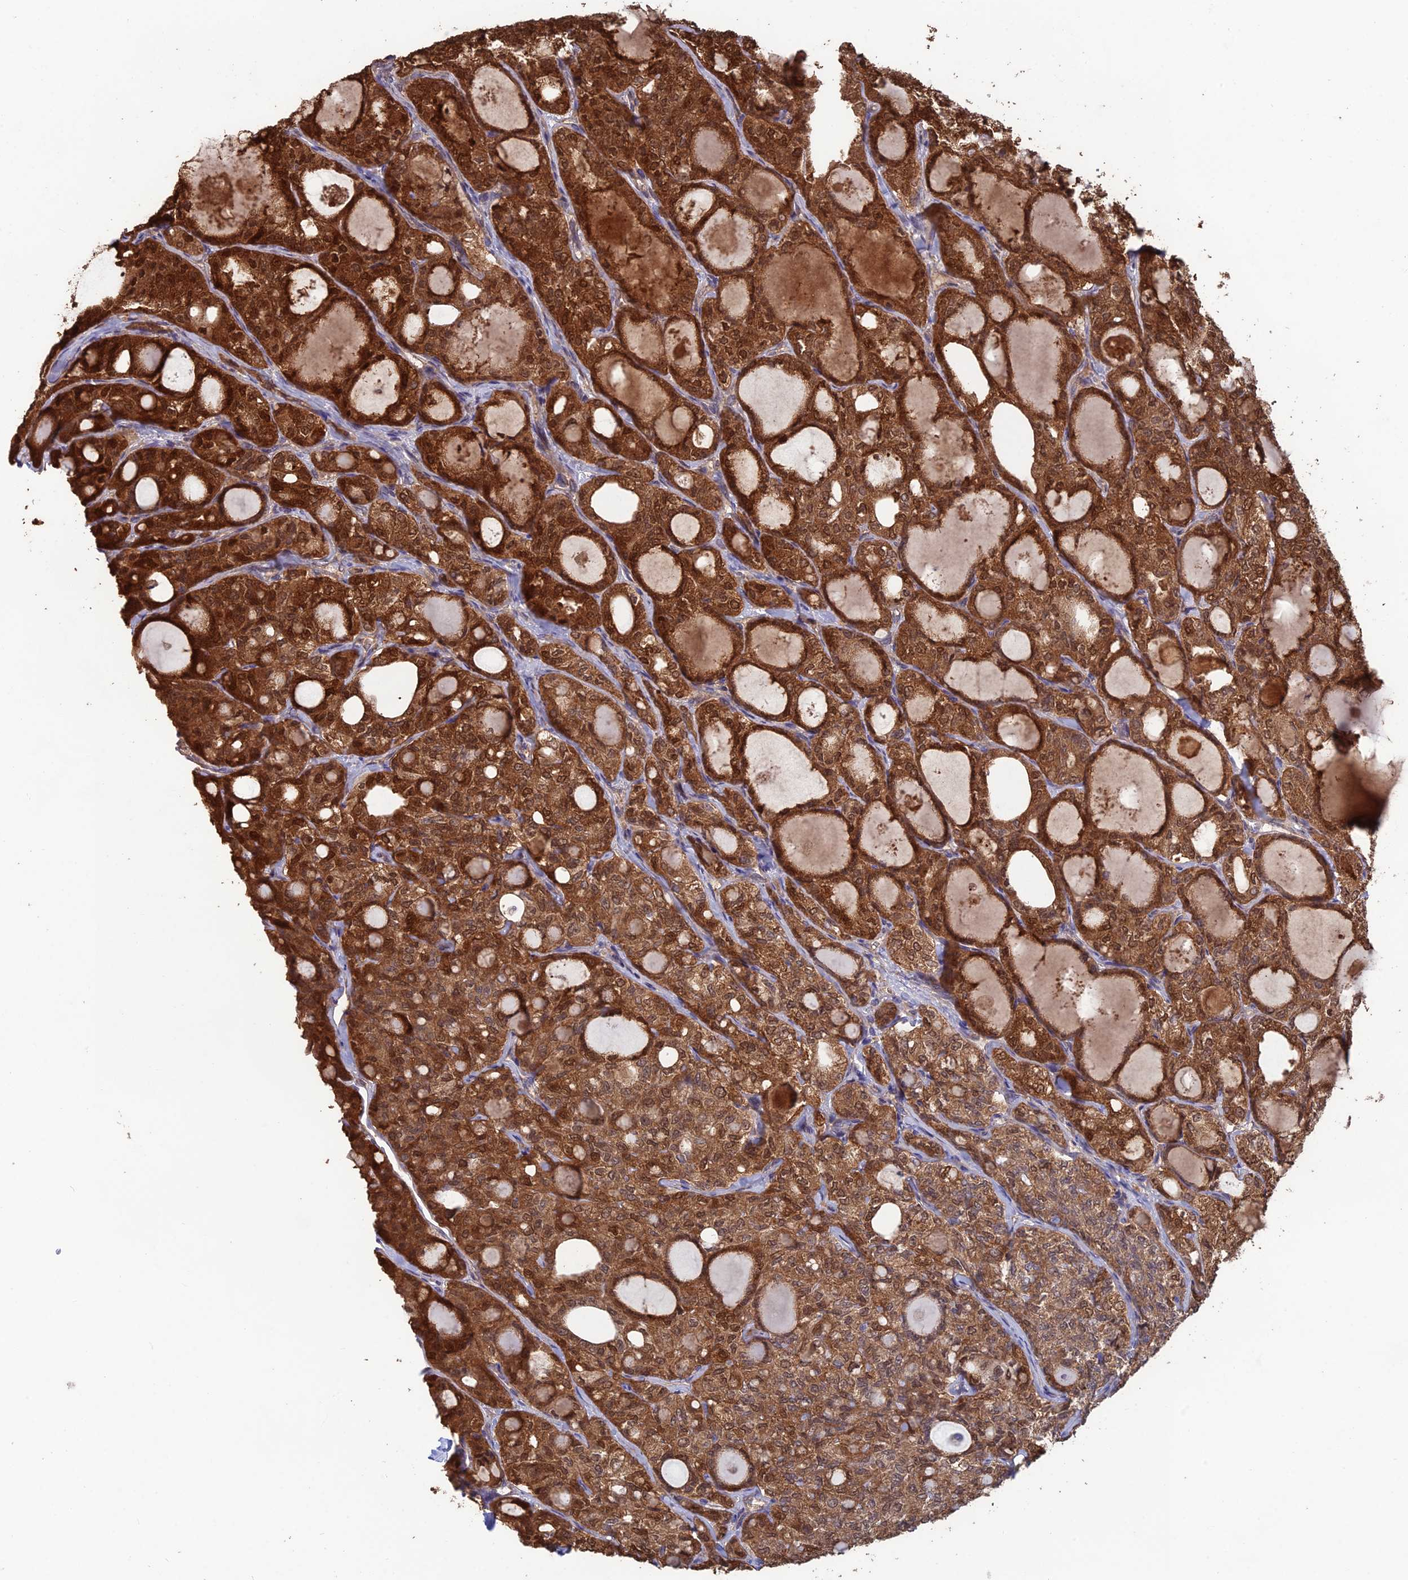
{"staining": {"intensity": "strong", "quantity": ">75%", "location": "cytoplasmic/membranous,nuclear"}, "tissue": "thyroid cancer", "cell_type": "Tumor cells", "image_type": "cancer", "snomed": [{"axis": "morphology", "description": "Follicular adenoma carcinoma, NOS"}, {"axis": "topography", "description": "Thyroid gland"}], "caption": "Thyroid follicular adenoma carcinoma stained for a protein (brown) demonstrates strong cytoplasmic/membranous and nuclear positive expression in about >75% of tumor cells.", "gene": "SHISA5", "patient": {"sex": "male", "age": 75}}